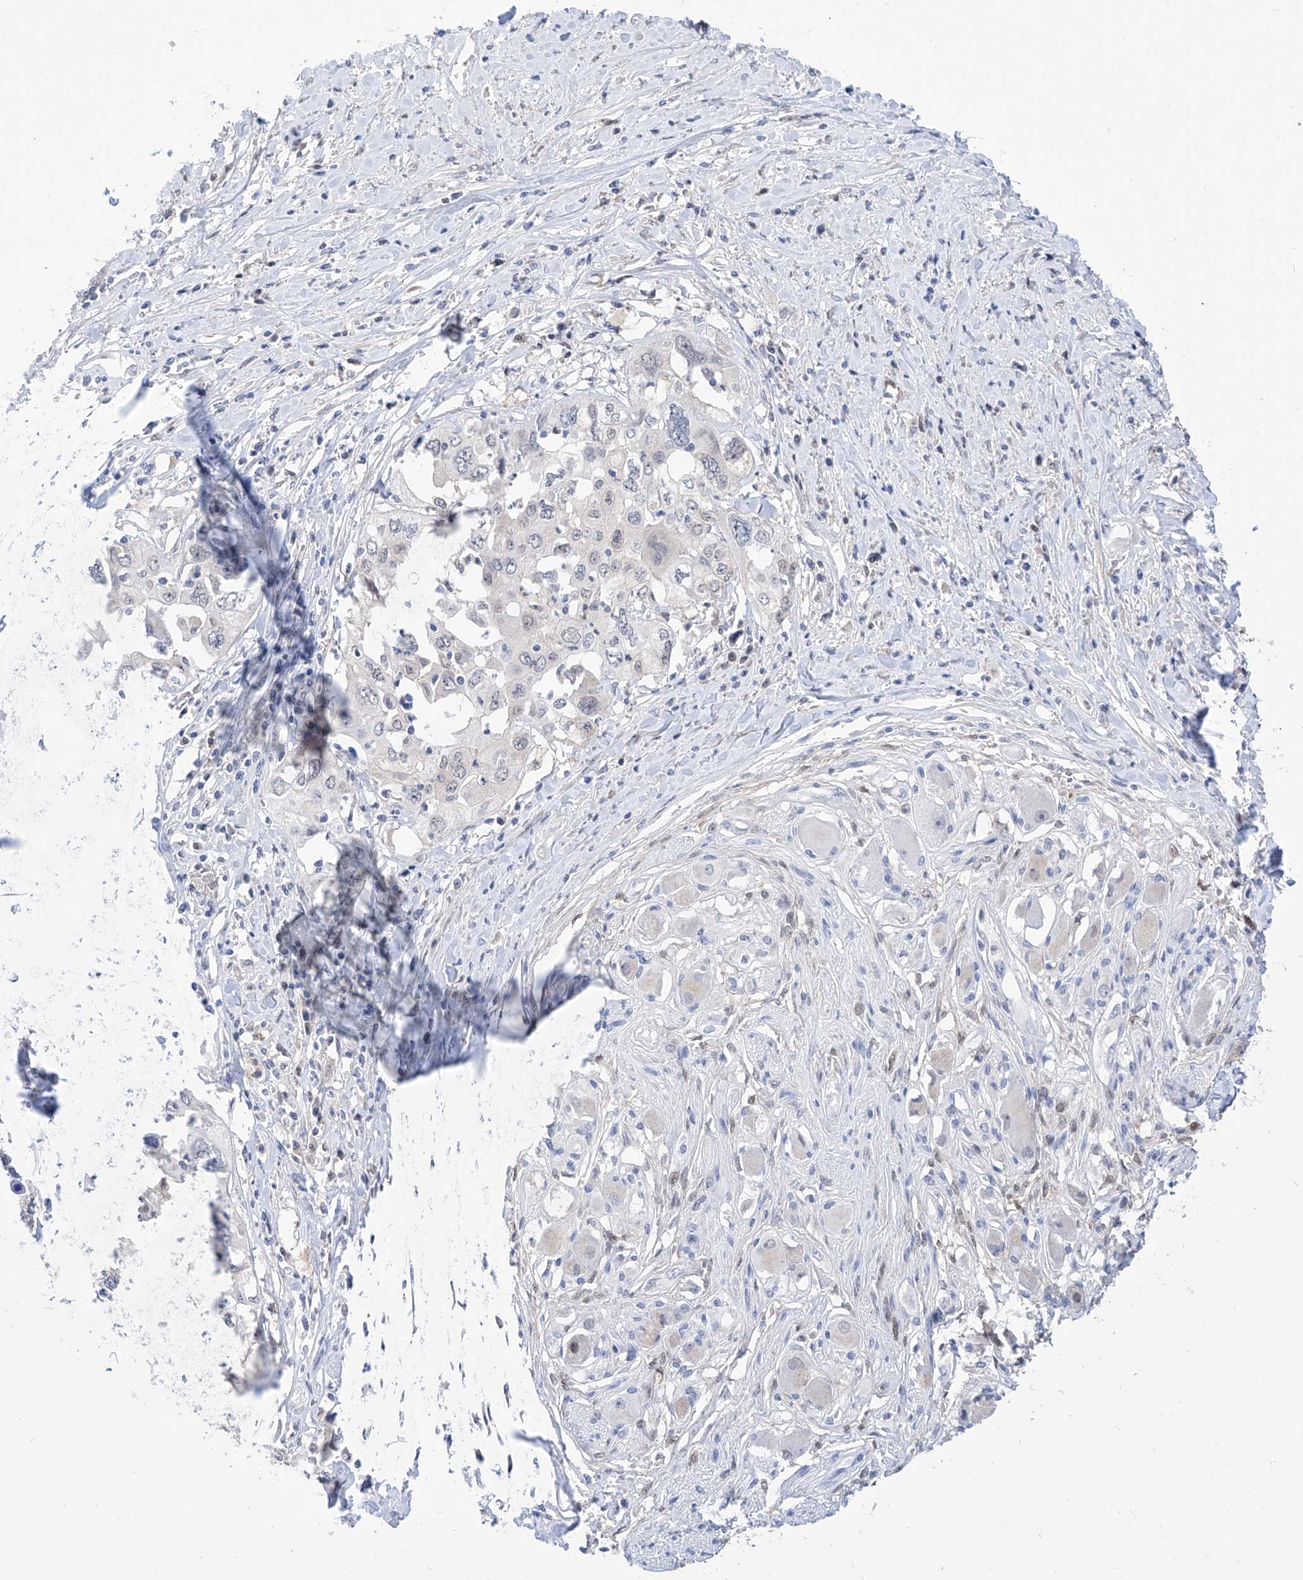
{"staining": {"intensity": "negative", "quantity": "none", "location": "none"}, "tissue": "cervical cancer", "cell_type": "Tumor cells", "image_type": "cancer", "snomed": [{"axis": "morphology", "description": "Squamous cell carcinoma, NOS"}, {"axis": "topography", "description": "Cervix"}], "caption": "Tumor cells show no significant positivity in squamous cell carcinoma (cervical).", "gene": "PDXK", "patient": {"sex": "female", "age": 31}}